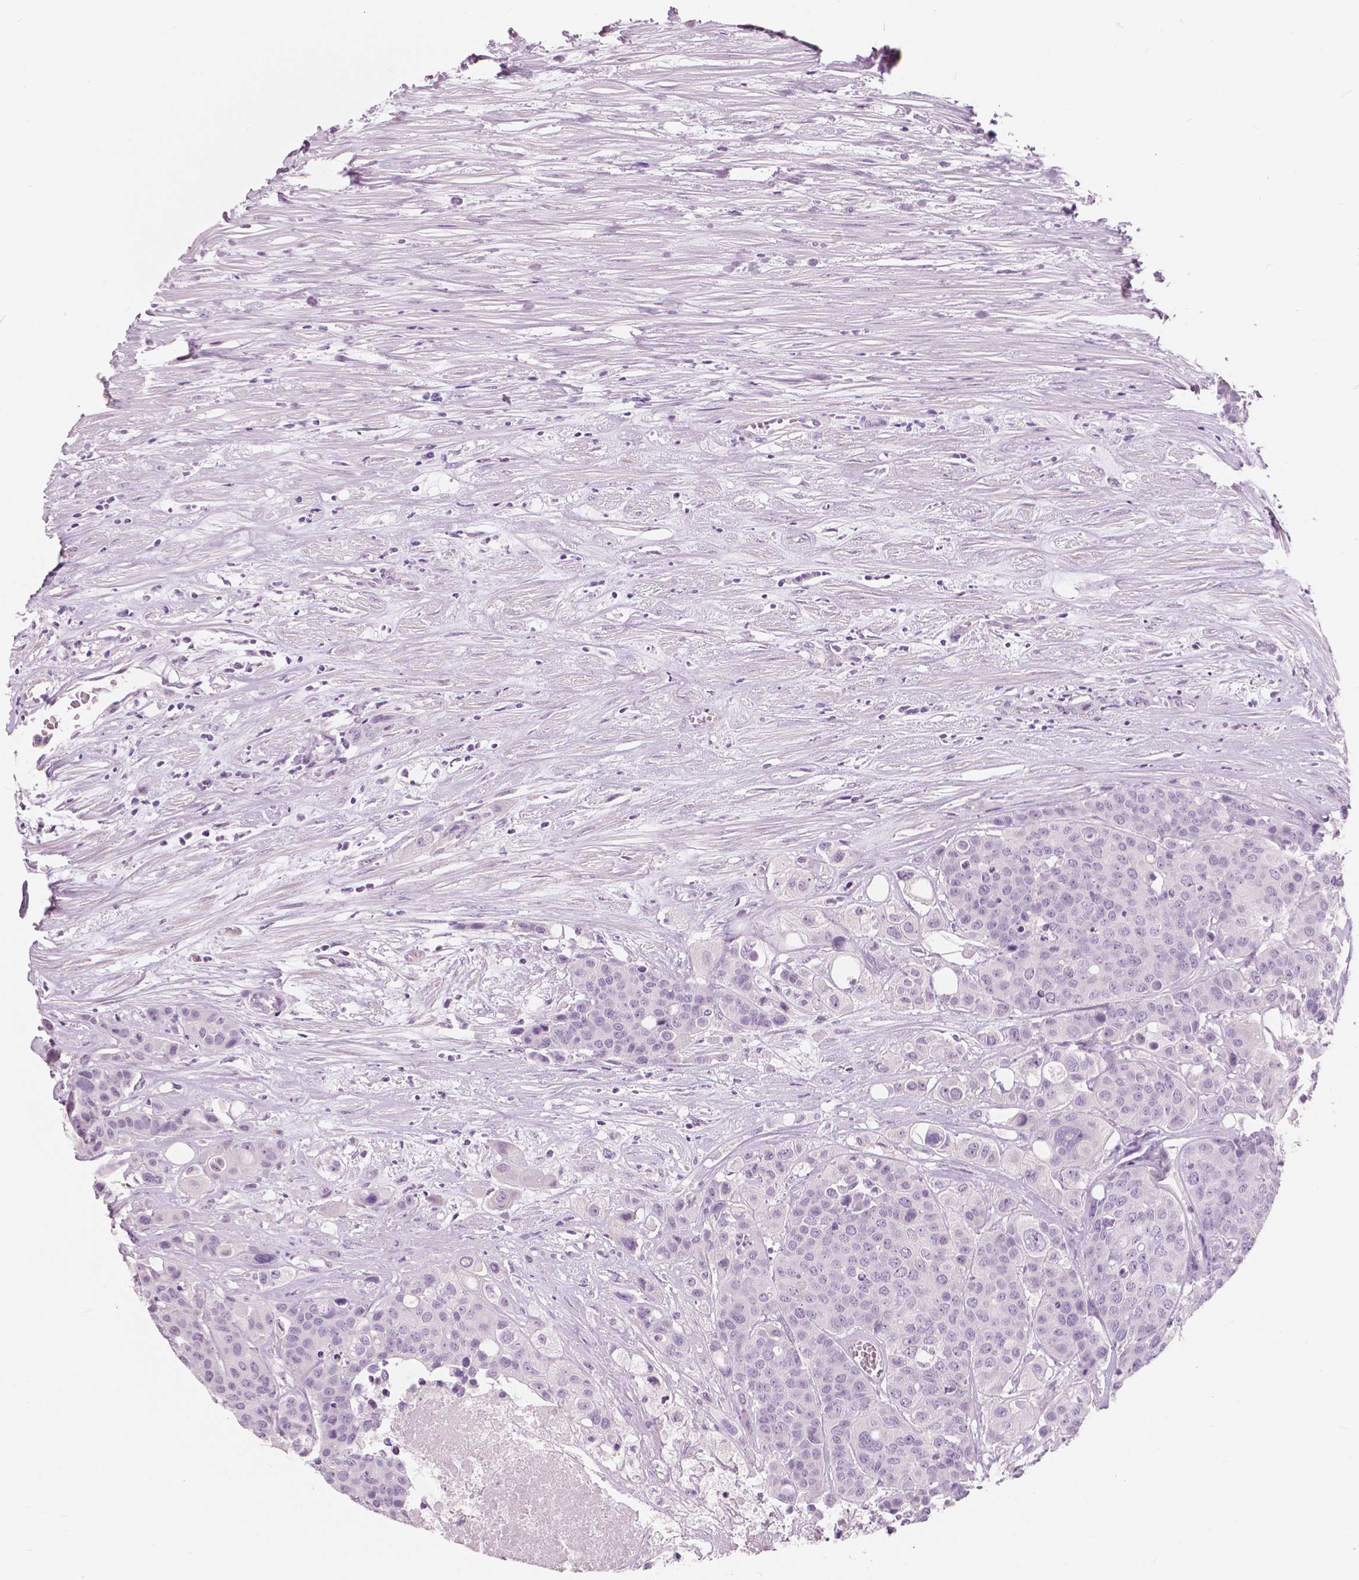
{"staining": {"intensity": "negative", "quantity": "none", "location": "none"}, "tissue": "carcinoid", "cell_type": "Tumor cells", "image_type": "cancer", "snomed": [{"axis": "morphology", "description": "Carcinoid, malignant, NOS"}, {"axis": "topography", "description": "Colon"}], "caption": "Immunohistochemistry (IHC) photomicrograph of neoplastic tissue: human carcinoid stained with DAB (3,3'-diaminobenzidine) demonstrates no significant protein staining in tumor cells.", "gene": "A4GNT", "patient": {"sex": "male", "age": 81}}